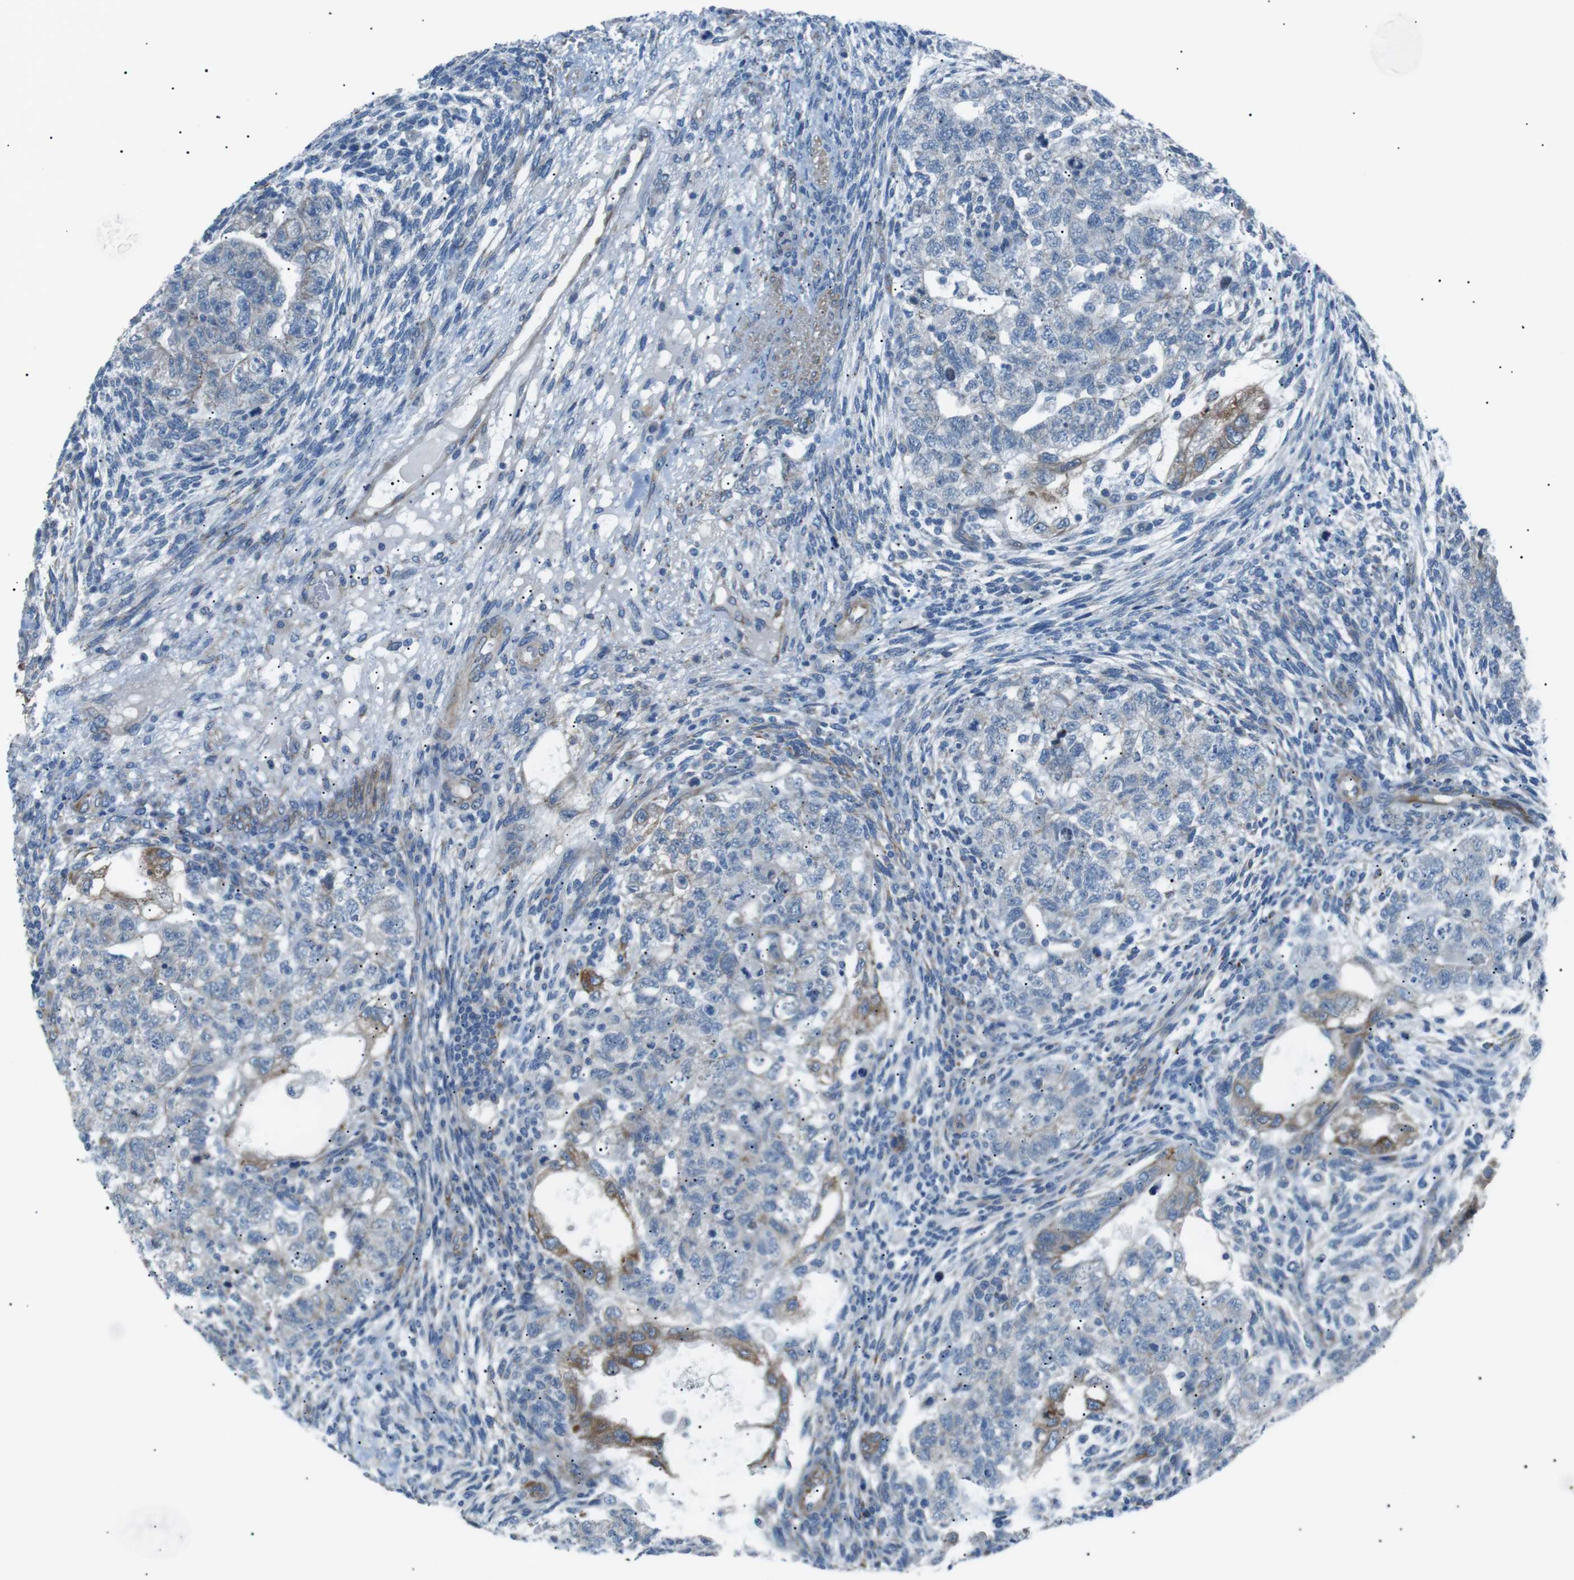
{"staining": {"intensity": "weak", "quantity": "<25%", "location": "cytoplasmic/membranous"}, "tissue": "testis cancer", "cell_type": "Tumor cells", "image_type": "cancer", "snomed": [{"axis": "morphology", "description": "Normal tissue, NOS"}, {"axis": "morphology", "description": "Carcinoma, Embryonal, NOS"}, {"axis": "topography", "description": "Testis"}], "caption": "There is no significant positivity in tumor cells of embryonal carcinoma (testis).", "gene": "MTARC2", "patient": {"sex": "male", "age": 36}}